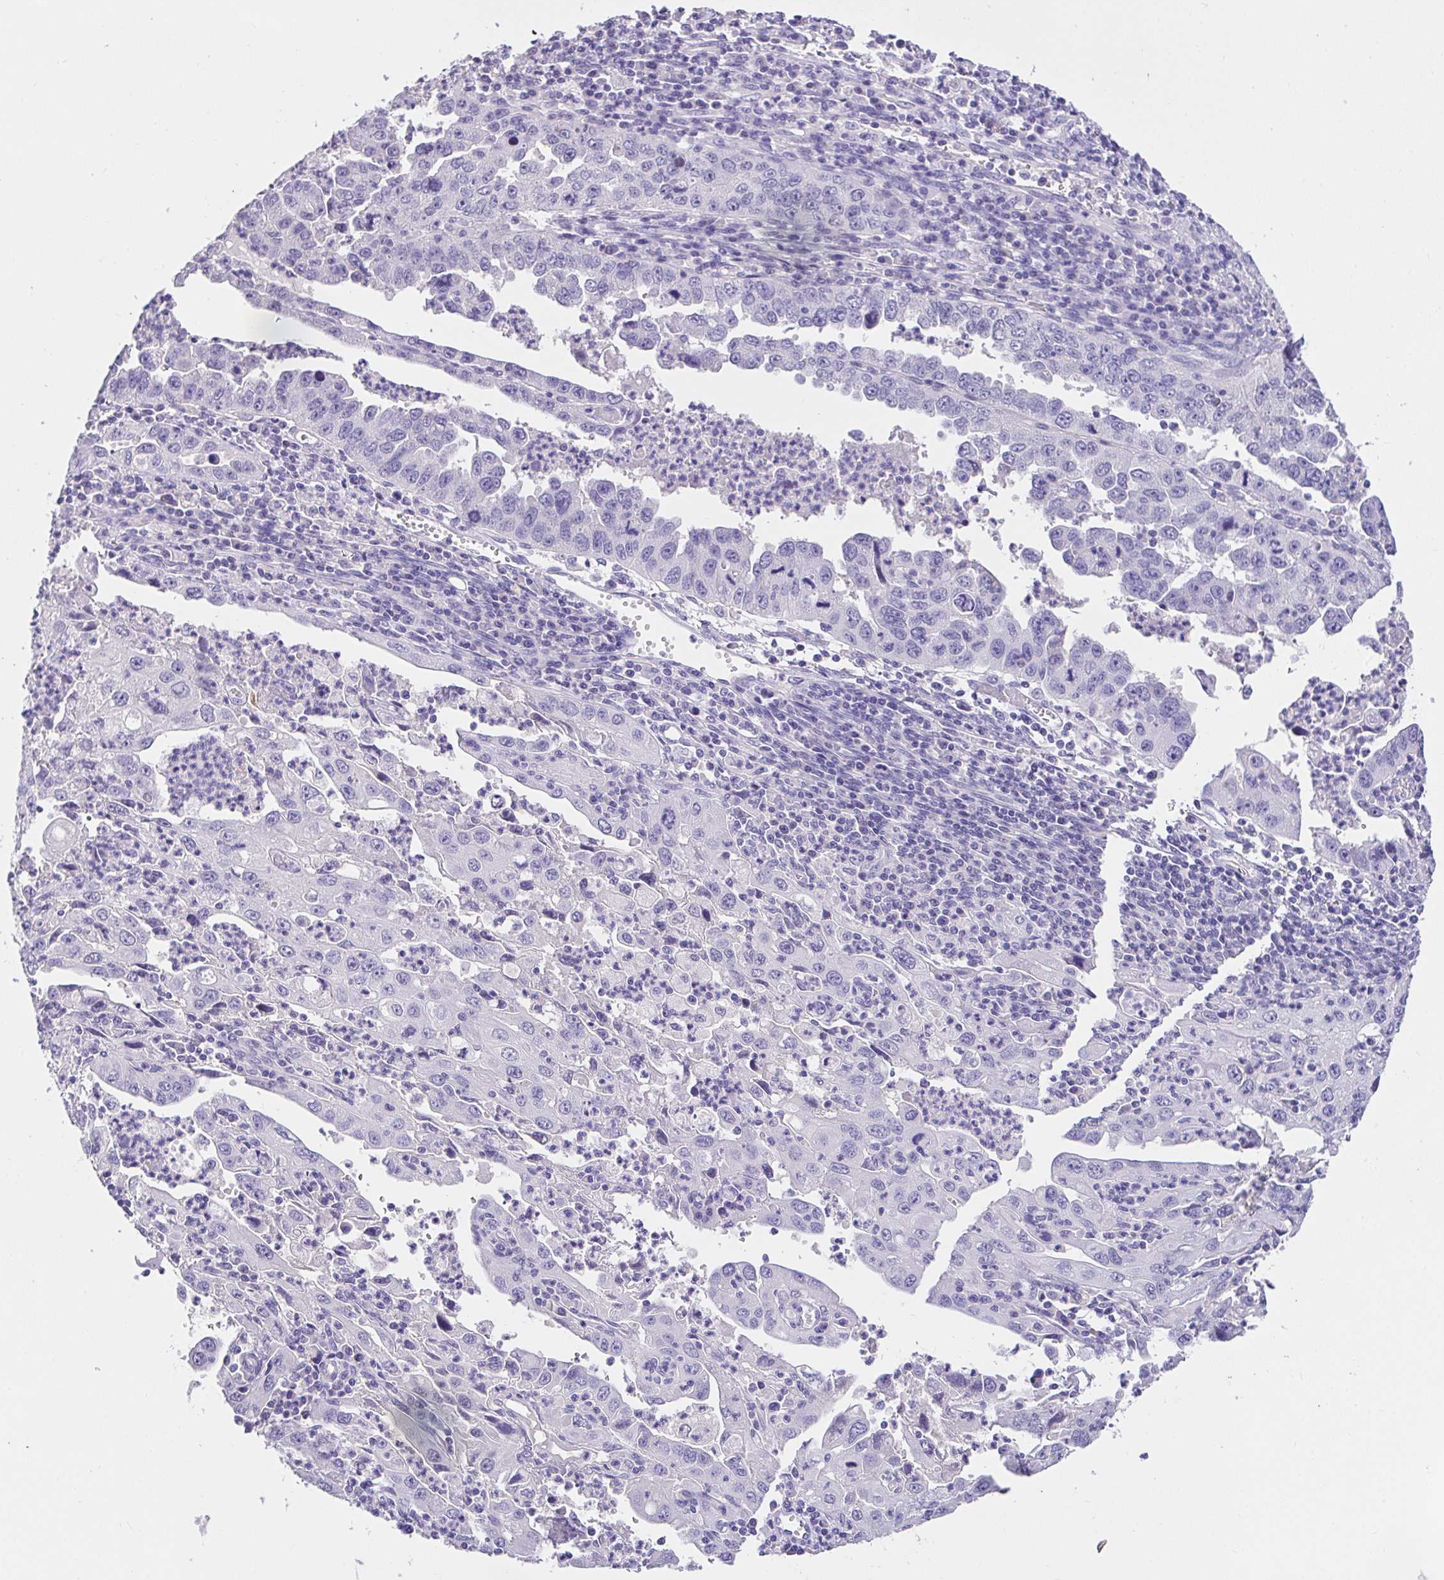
{"staining": {"intensity": "negative", "quantity": "none", "location": "none"}, "tissue": "endometrial cancer", "cell_type": "Tumor cells", "image_type": "cancer", "snomed": [{"axis": "morphology", "description": "Adenocarcinoma, NOS"}, {"axis": "topography", "description": "Uterus"}], "caption": "IHC micrograph of neoplastic tissue: endometrial adenocarcinoma stained with DAB (3,3'-diaminobenzidine) reveals no significant protein positivity in tumor cells.", "gene": "CDO1", "patient": {"sex": "female", "age": 62}}